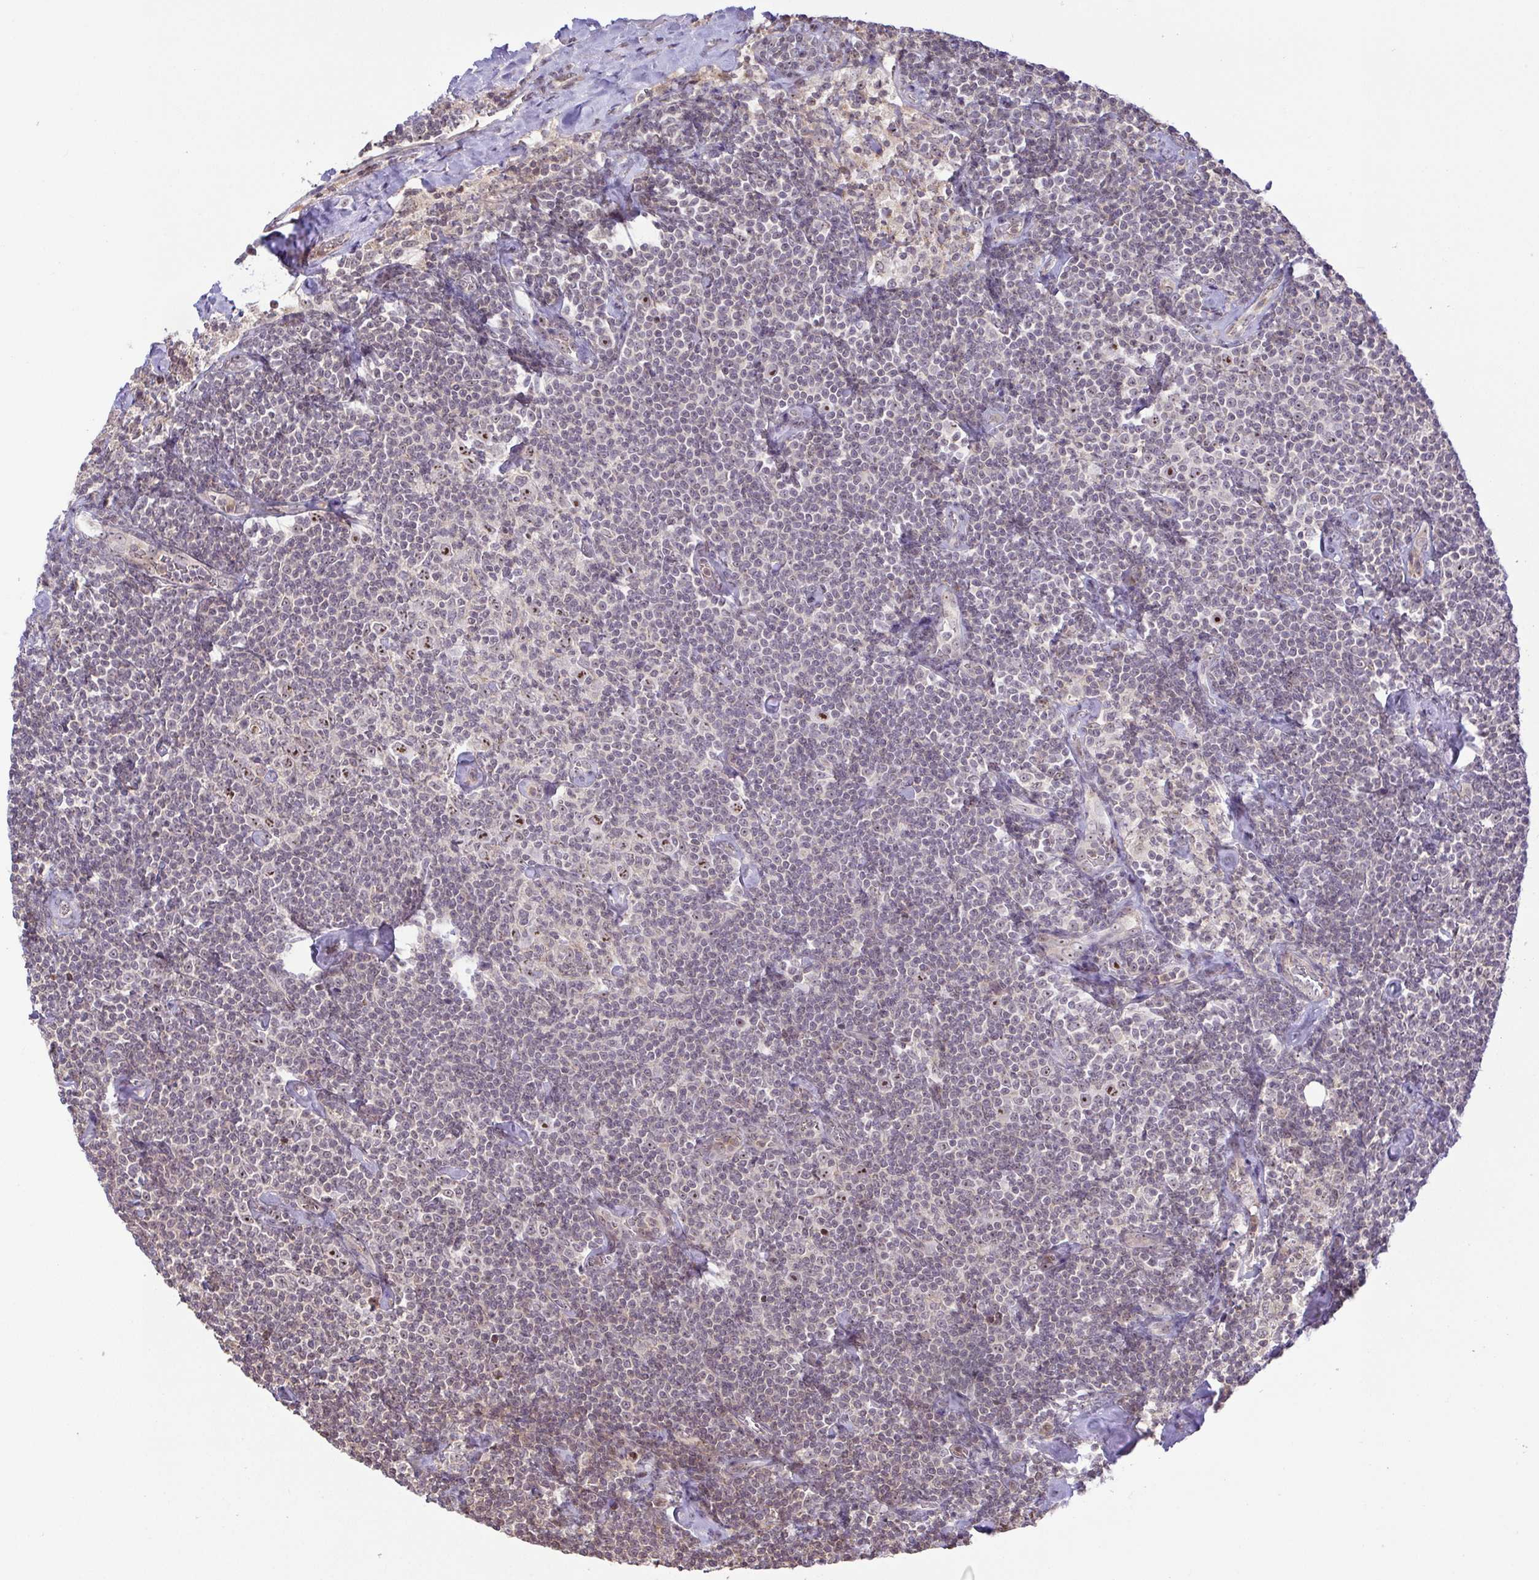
{"staining": {"intensity": "negative", "quantity": "none", "location": "none"}, "tissue": "lymphoma", "cell_type": "Tumor cells", "image_type": "cancer", "snomed": [{"axis": "morphology", "description": "Malignant lymphoma, non-Hodgkin's type, Low grade"}, {"axis": "topography", "description": "Lymph node"}], "caption": "The photomicrograph displays no significant positivity in tumor cells of low-grade malignant lymphoma, non-Hodgkin's type.", "gene": "RSL24D1", "patient": {"sex": "male", "age": 81}}